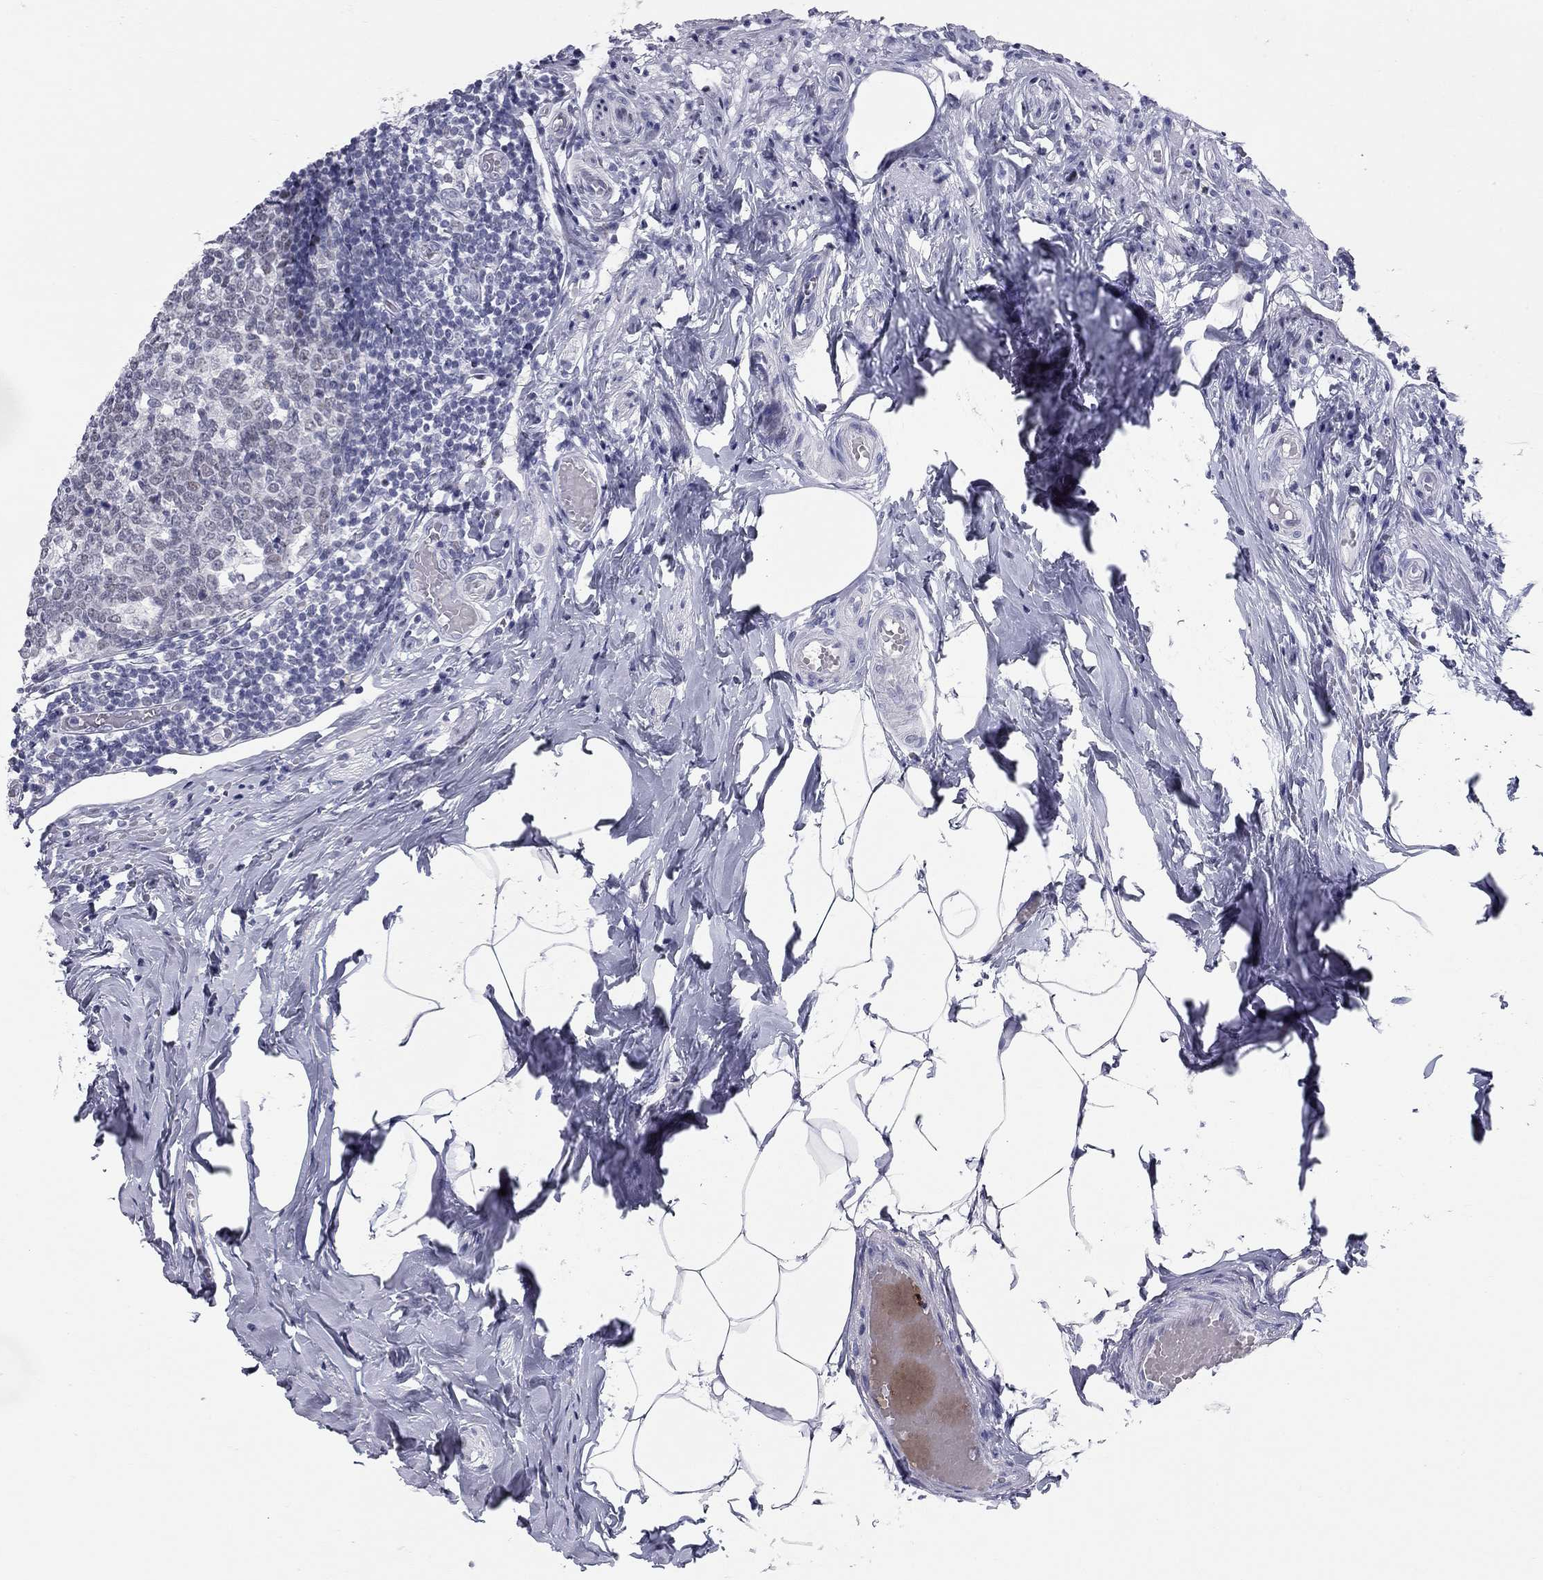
{"staining": {"intensity": "moderate", "quantity": "<25%", "location": "nuclear"}, "tissue": "appendix", "cell_type": "Glandular cells", "image_type": "normal", "snomed": [{"axis": "morphology", "description": "Normal tissue, NOS"}, {"axis": "topography", "description": "Appendix"}], "caption": "Protein staining demonstrates moderate nuclear expression in about <25% of glandular cells in unremarkable appendix. The staining was performed using DAB (3,3'-diaminobenzidine), with brown indicating positive protein expression. Nuclei are stained blue with hematoxylin.", "gene": "ASF1B", "patient": {"sex": "female", "age": 32}}